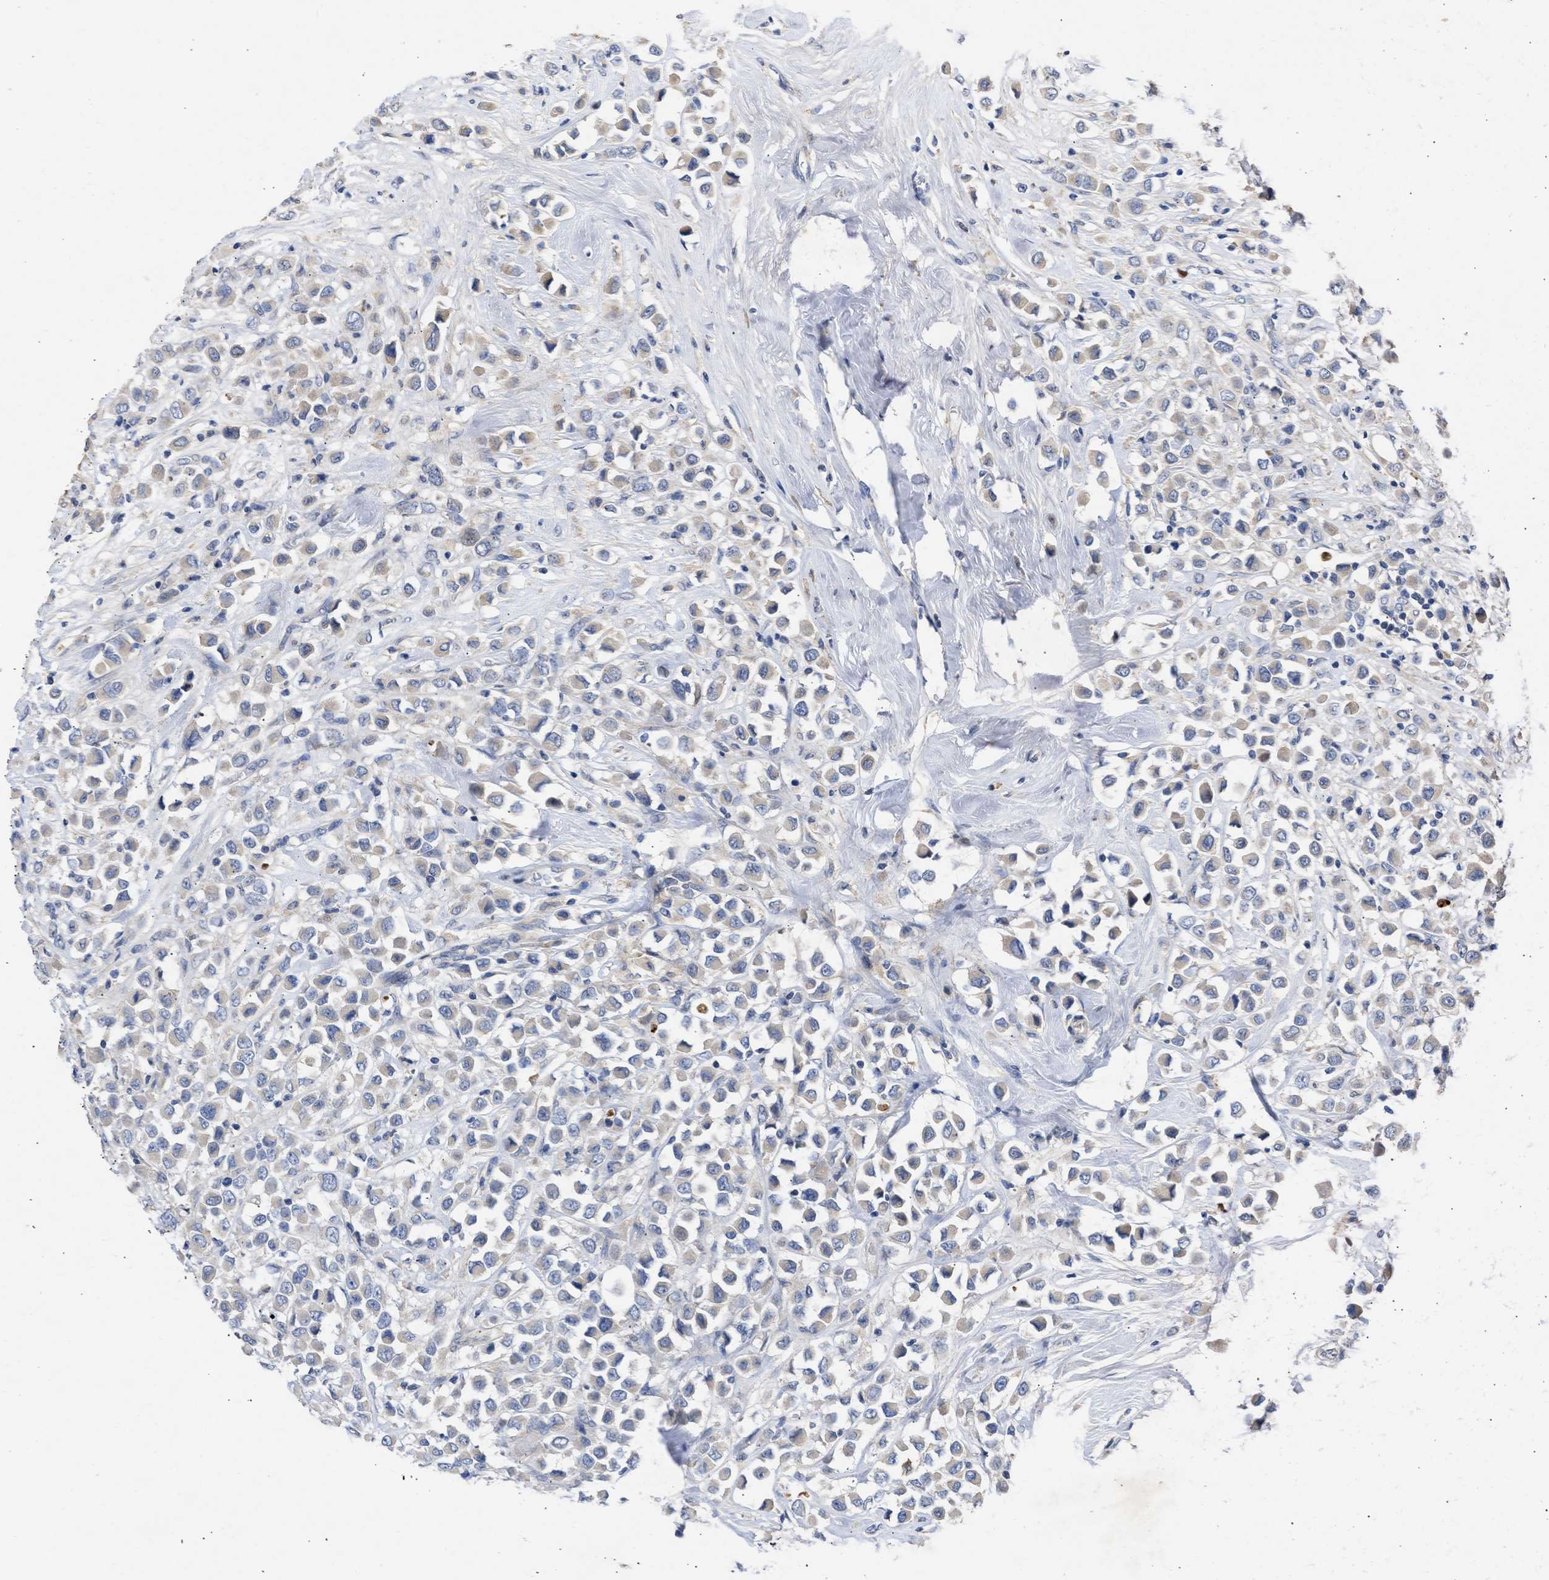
{"staining": {"intensity": "negative", "quantity": "none", "location": "none"}, "tissue": "breast cancer", "cell_type": "Tumor cells", "image_type": "cancer", "snomed": [{"axis": "morphology", "description": "Duct carcinoma"}, {"axis": "topography", "description": "Breast"}], "caption": "IHC micrograph of infiltrating ductal carcinoma (breast) stained for a protein (brown), which exhibits no staining in tumor cells.", "gene": "ARHGEF4", "patient": {"sex": "female", "age": 61}}